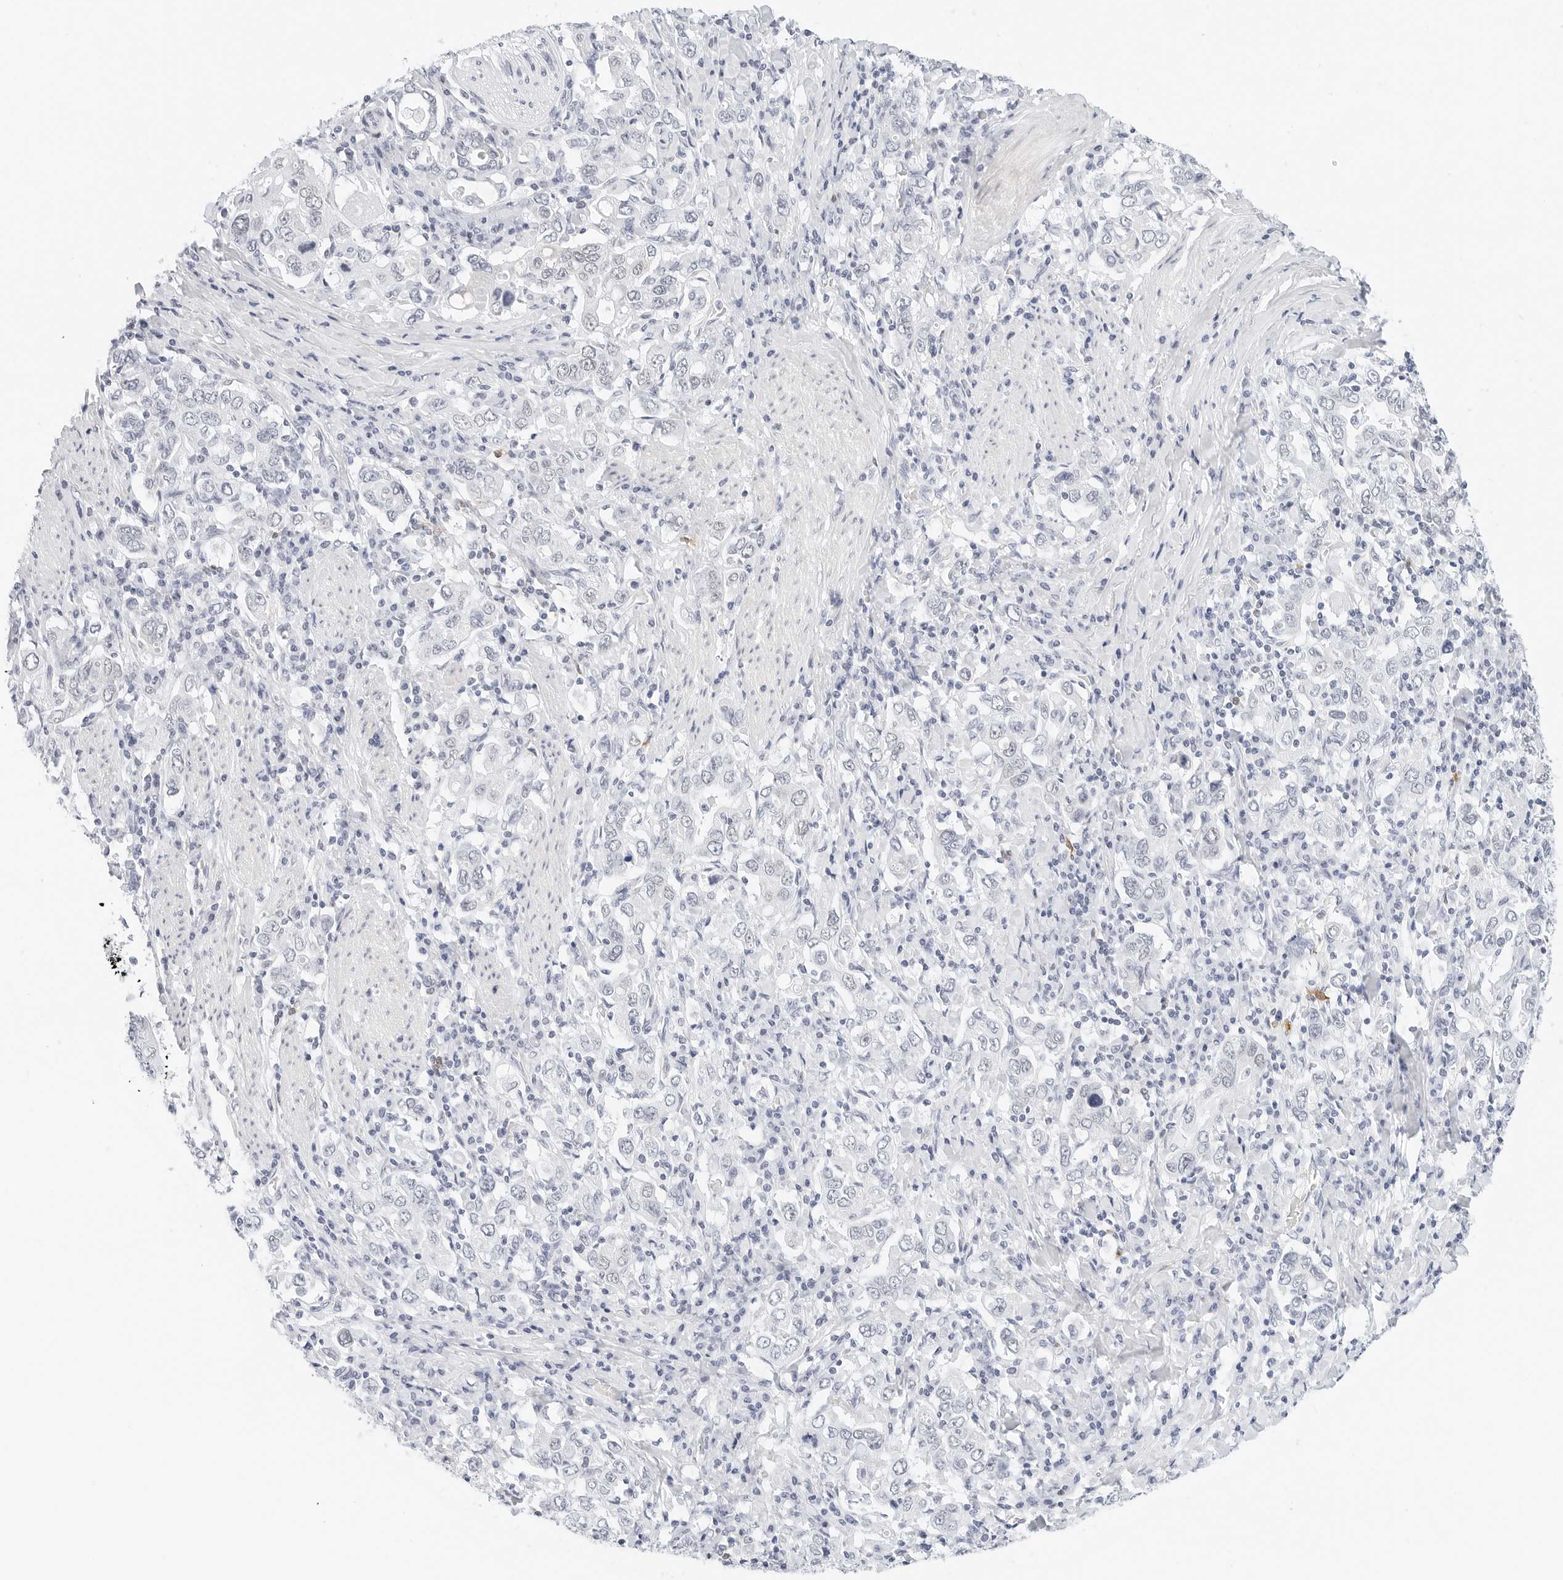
{"staining": {"intensity": "negative", "quantity": "none", "location": "none"}, "tissue": "stomach cancer", "cell_type": "Tumor cells", "image_type": "cancer", "snomed": [{"axis": "morphology", "description": "Adenocarcinoma, NOS"}, {"axis": "topography", "description": "Stomach, upper"}], "caption": "DAB immunohistochemical staining of stomach cancer (adenocarcinoma) shows no significant staining in tumor cells.", "gene": "CD22", "patient": {"sex": "male", "age": 62}}